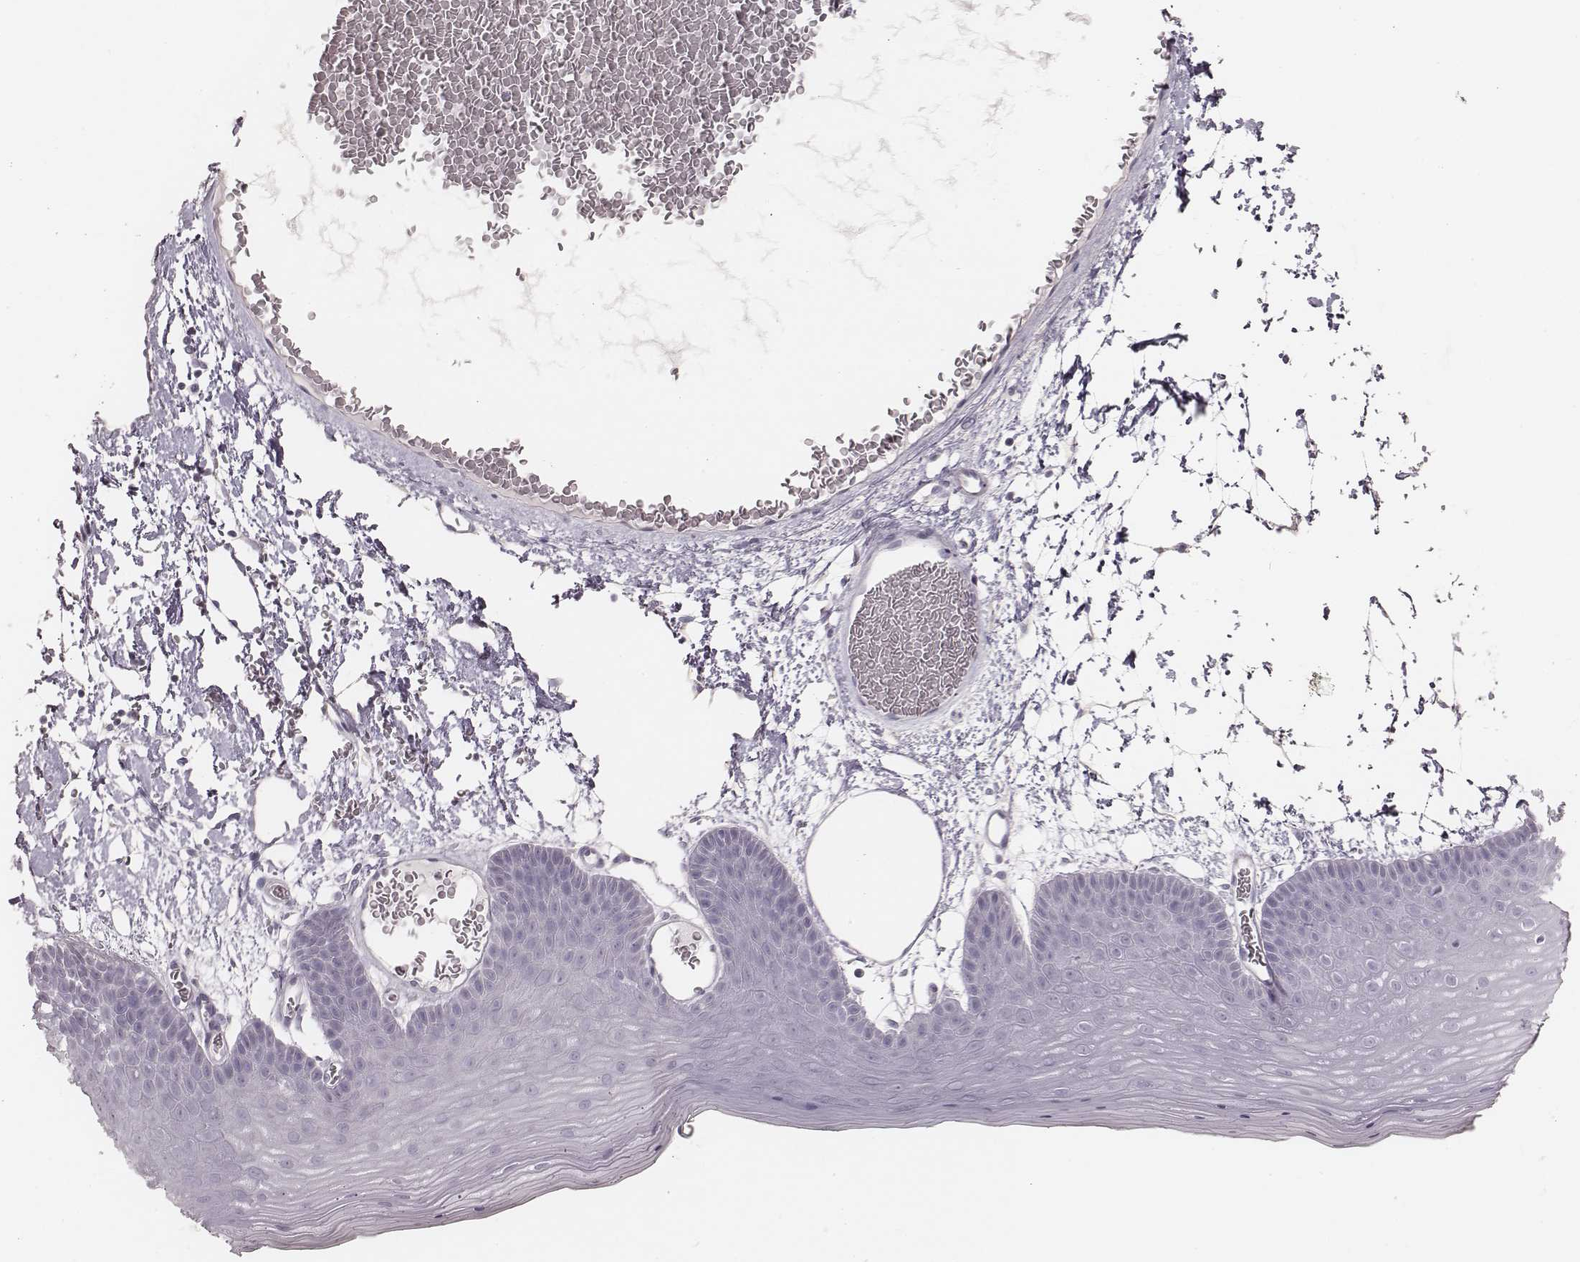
{"staining": {"intensity": "negative", "quantity": "none", "location": "none"}, "tissue": "skin", "cell_type": "Epidermal cells", "image_type": "normal", "snomed": [{"axis": "morphology", "description": "Normal tissue, NOS"}, {"axis": "topography", "description": "Anal"}], "caption": "Histopathology image shows no protein positivity in epidermal cells of unremarkable skin.", "gene": "ZP4", "patient": {"sex": "male", "age": 53}}